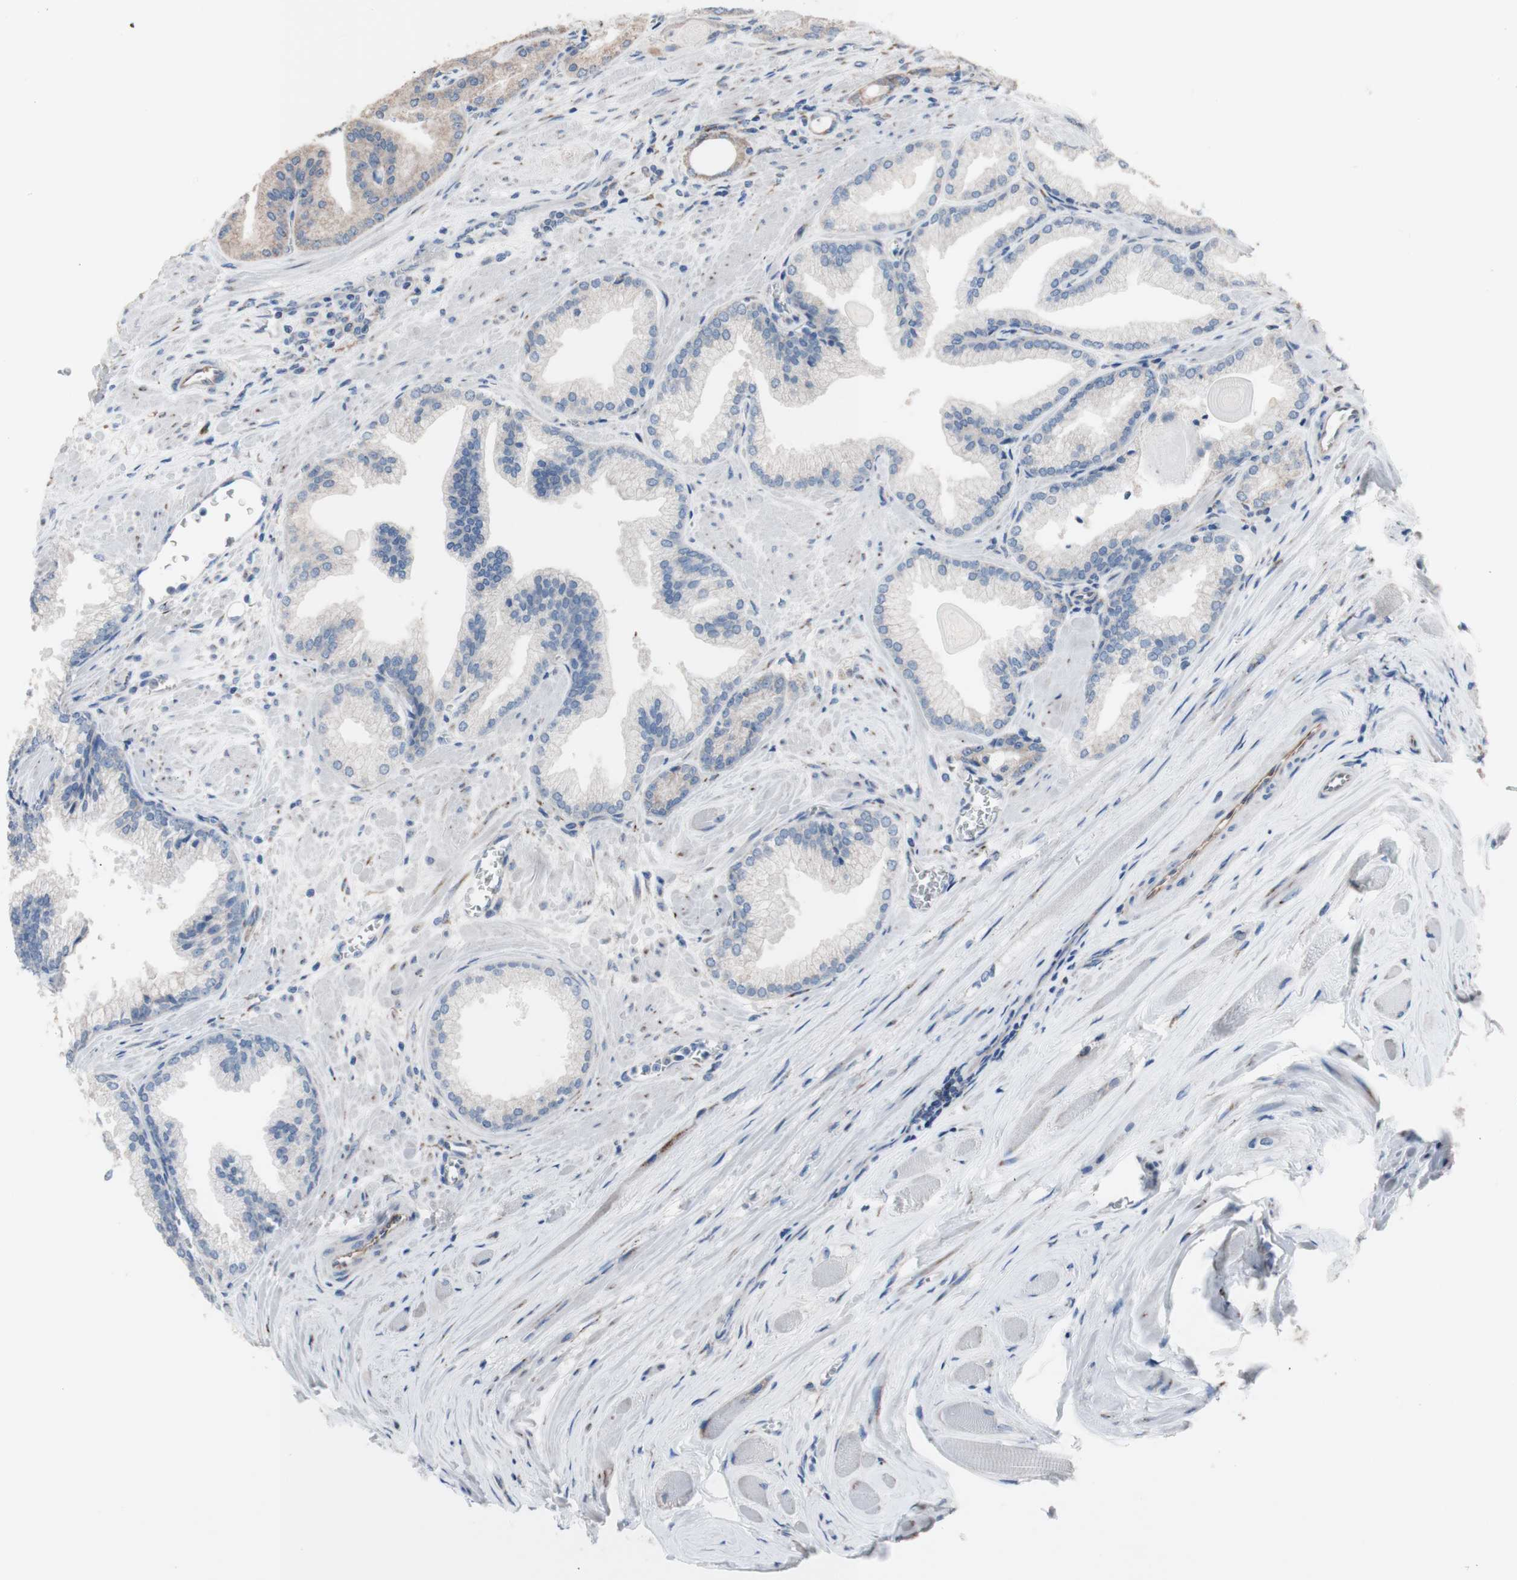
{"staining": {"intensity": "weak", "quantity": "<25%", "location": "cytoplasmic/membranous"}, "tissue": "prostate cancer", "cell_type": "Tumor cells", "image_type": "cancer", "snomed": [{"axis": "morphology", "description": "Adenocarcinoma, Low grade"}, {"axis": "topography", "description": "Prostate"}], "caption": "Immunohistochemistry image of human prostate cancer stained for a protein (brown), which displays no staining in tumor cells.", "gene": "AGPAT5", "patient": {"sex": "male", "age": 59}}